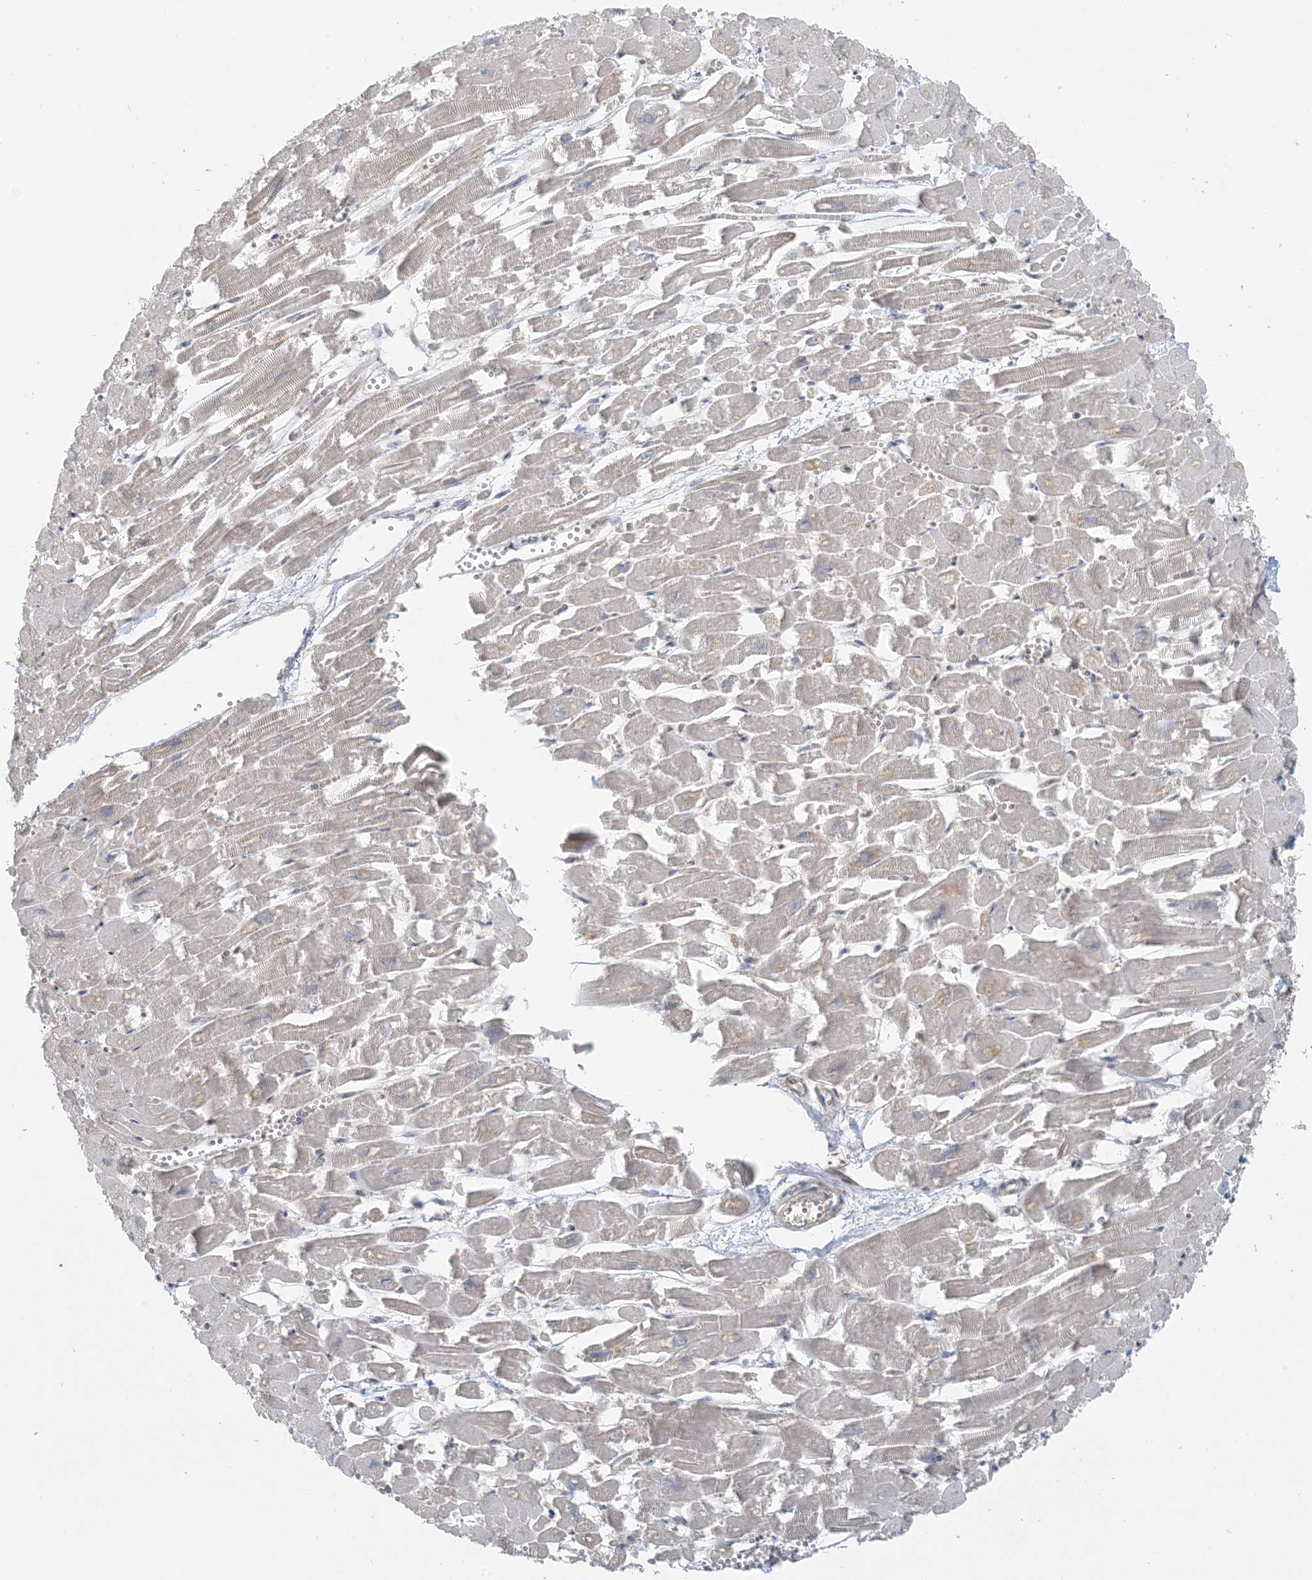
{"staining": {"intensity": "negative", "quantity": "none", "location": "none"}, "tissue": "heart muscle", "cell_type": "Cardiomyocytes", "image_type": "normal", "snomed": [{"axis": "morphology", "description": "Normal tissue, NOS"}, {"axis": "topography", "description": "Heart"}], "caption": "Immunohistochemistry photomicrograph of benign heart muscle: human heart muscle stained with DAB shows no significant protein staining in cardiomyocytes. (DAB immunohistochemistry, high magnification).", "gene": "HACL1", "patient": {"sex": "male", "age": 54}}